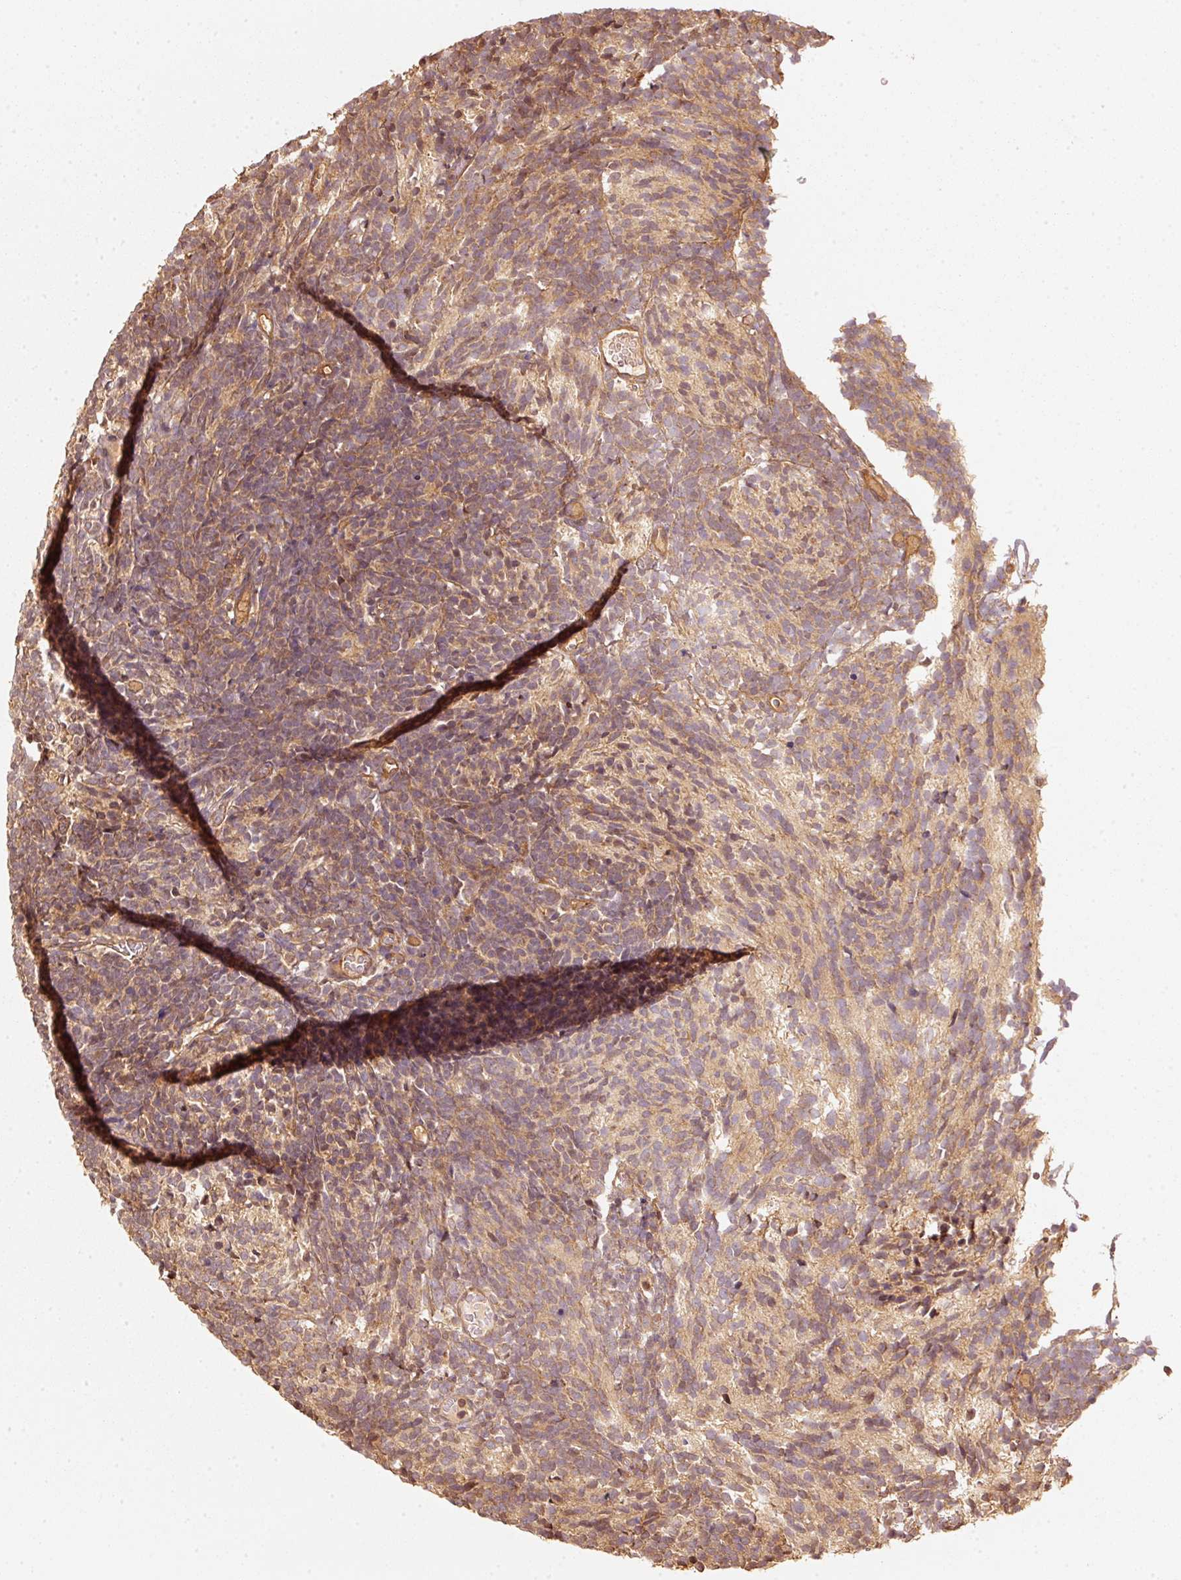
{"staining": {"intensity": "moderate", "quantity": ">75%", "location": "cytoplasmic/membranous"}, "tissue": "glioma", "cell_type": "Tumor cells", "image_type": "cancer", "snomed": [{"axis": "morphology", "description": "Glioma, malignant, Low grade"}, {"axis": "topography", "description": "Brain"}], "caption": "Moderate cytoplasmic/membranous protein expression is seen in approximately >75% of tumor cells in malignant glioma (low-grade).", "gene": "STAU1", "patient": {"sex": "female", "age": 1}}